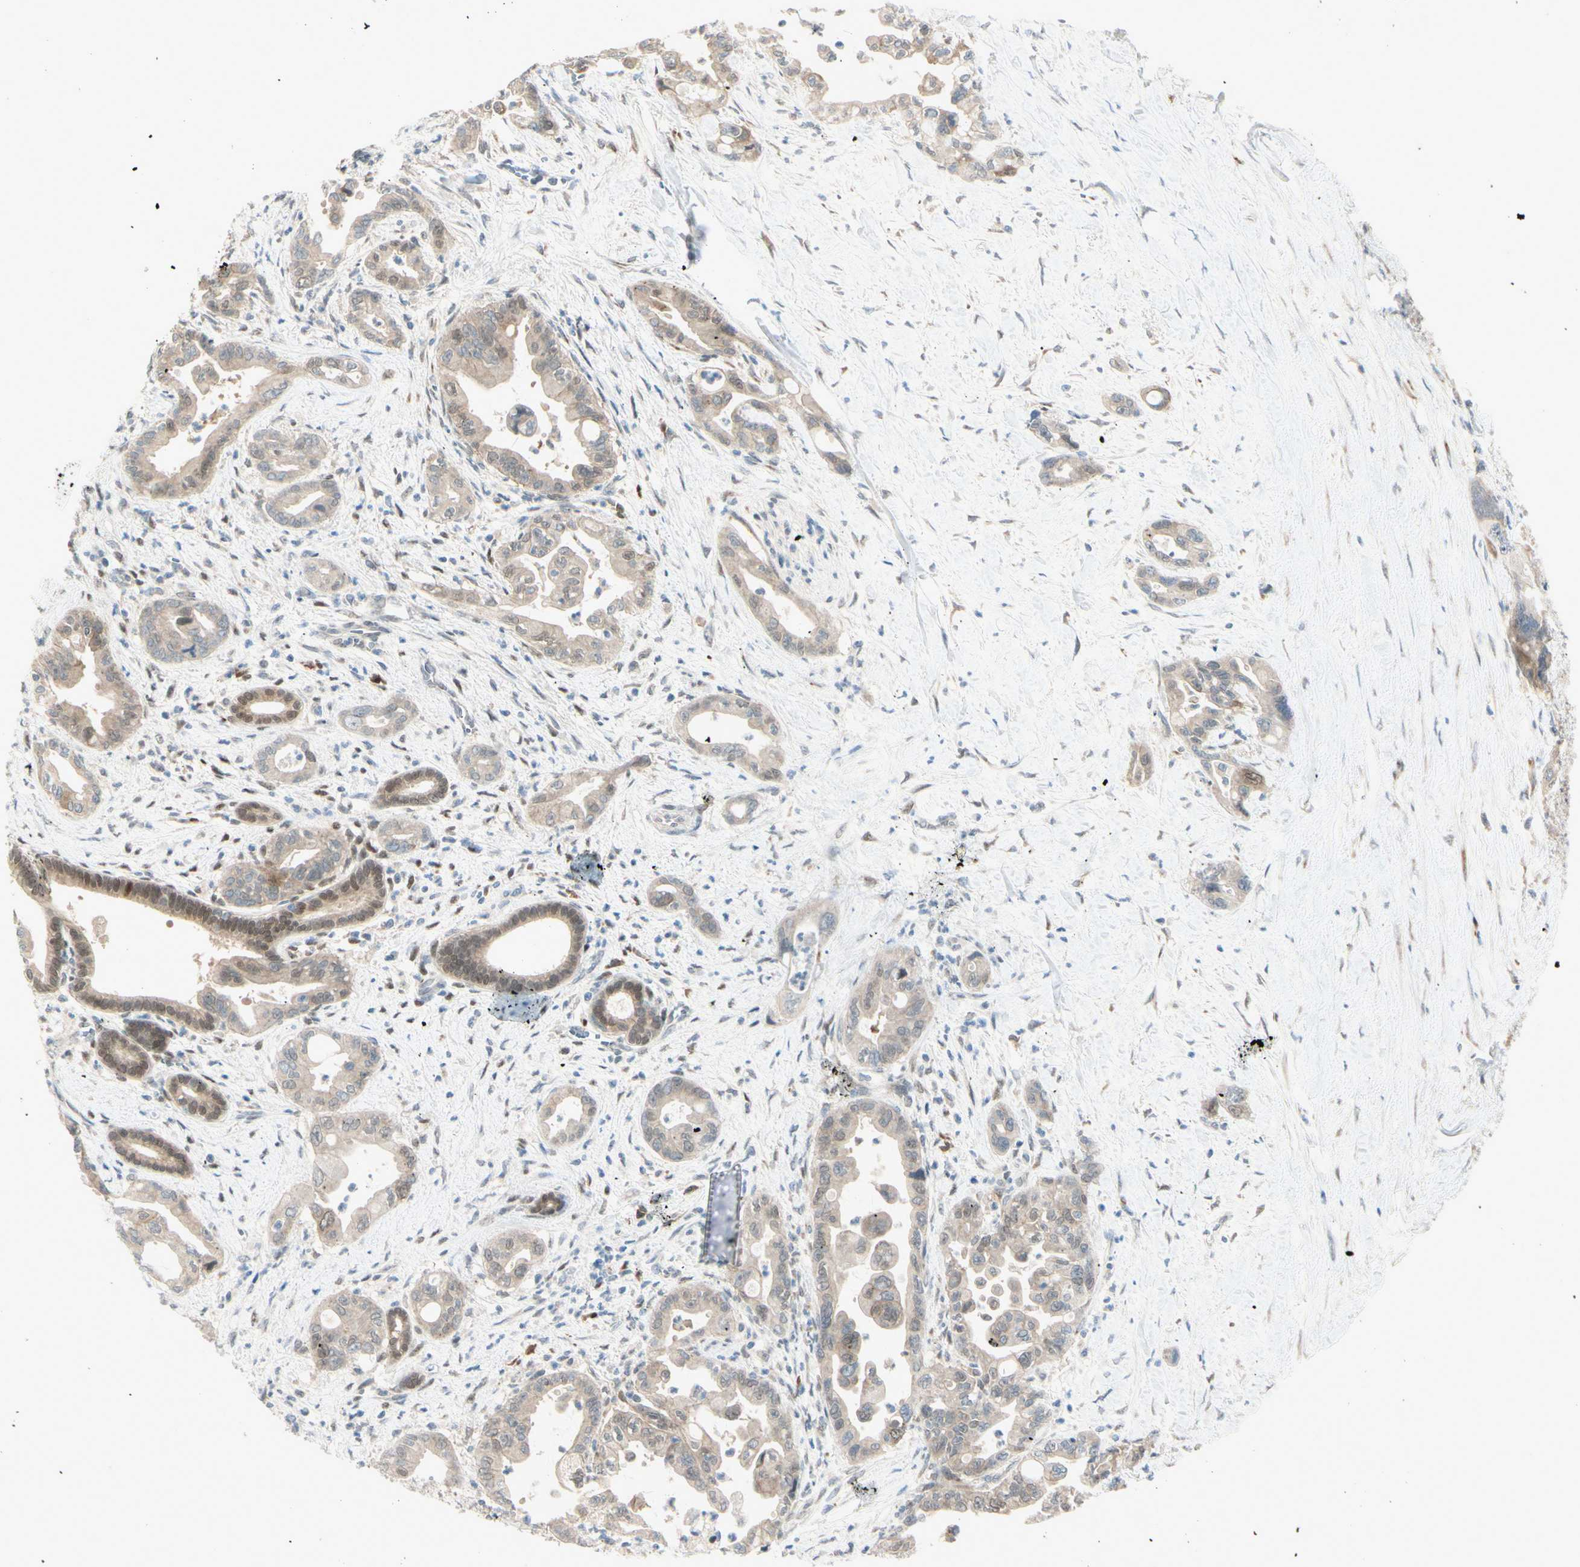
{"staining": {"intensity": "weak", "quantity": ">75%", "location": "cytoplasmic/membranous,nuclear"}, "tissue": "pancreatic cancer", "cell_type": "Tumor cells", "image_type": "cancer", "snomed": [{"axis": "morphology", "description": "Adenocarcinoma, NOS"}, {"axis": "topography", "description": "Pancreas"}], "caption": "The immunohistochemical stain labels weak cytoplasmic/membranous and nuclear expression in tumor cells of adenocarcinoma (pancreatic) tissue.", "gene": "PTTG1", "patient": {"sex": "male", "age": 70}}